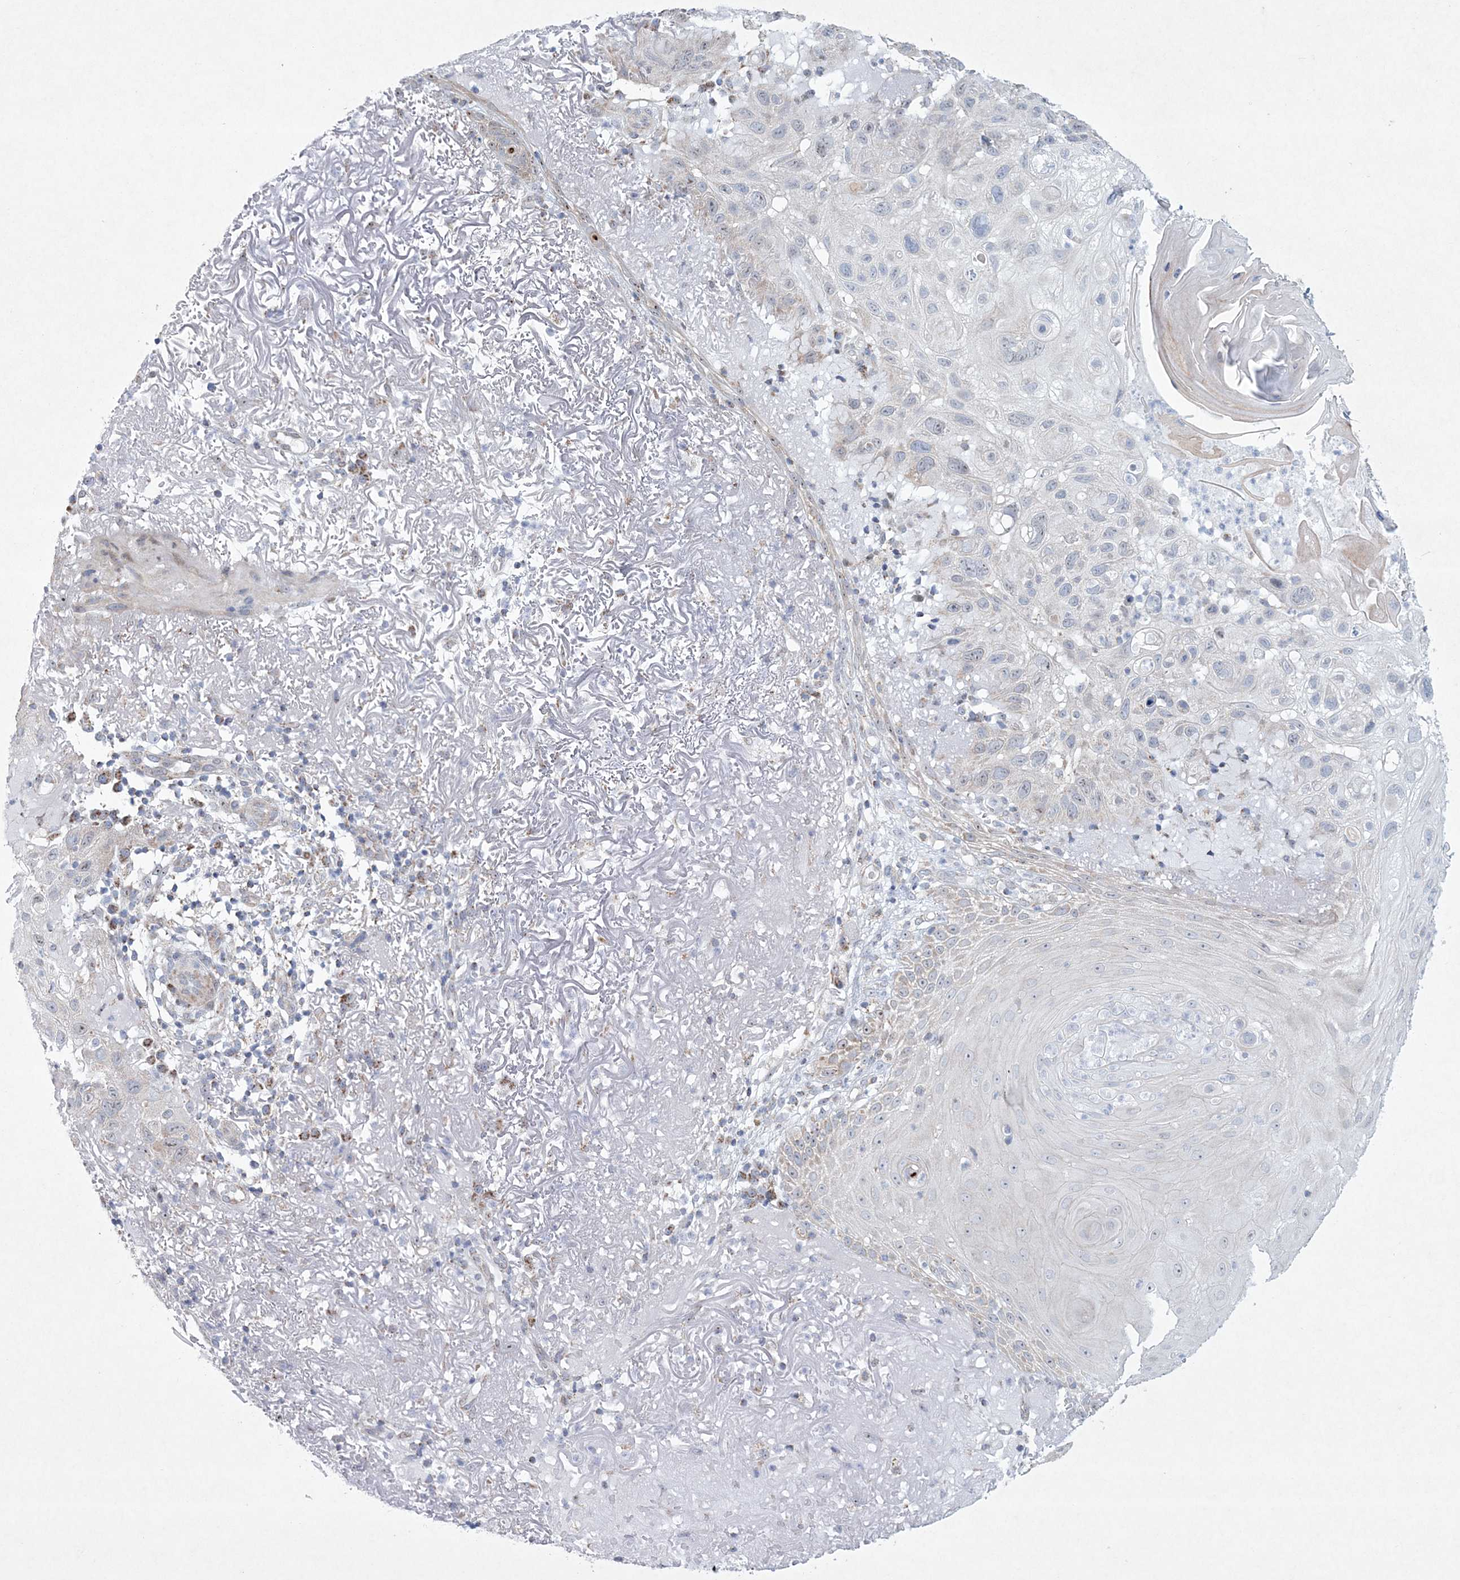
{"staining": {"intensity": "negative", "quantity": "none", "location": "none"}, "tissue": "skin cancer", "cell_type": "Tumor cells", "image_type": "cancer", "snomed": [{"axis": "morphology", "description": "Normal tissue, NOS"}, {"axis": "morphology", "description": "Squamous cell carcinoma, NOS"}, {"axis": "topography", "description": "Skin"}], "caption": "The photomicrograph demonstrates no significant expression in tumor cells of skin cancer (squamous cell carcinoma).", "gene": "CES4A", "patient": {"sex": "female", "age": 96}}